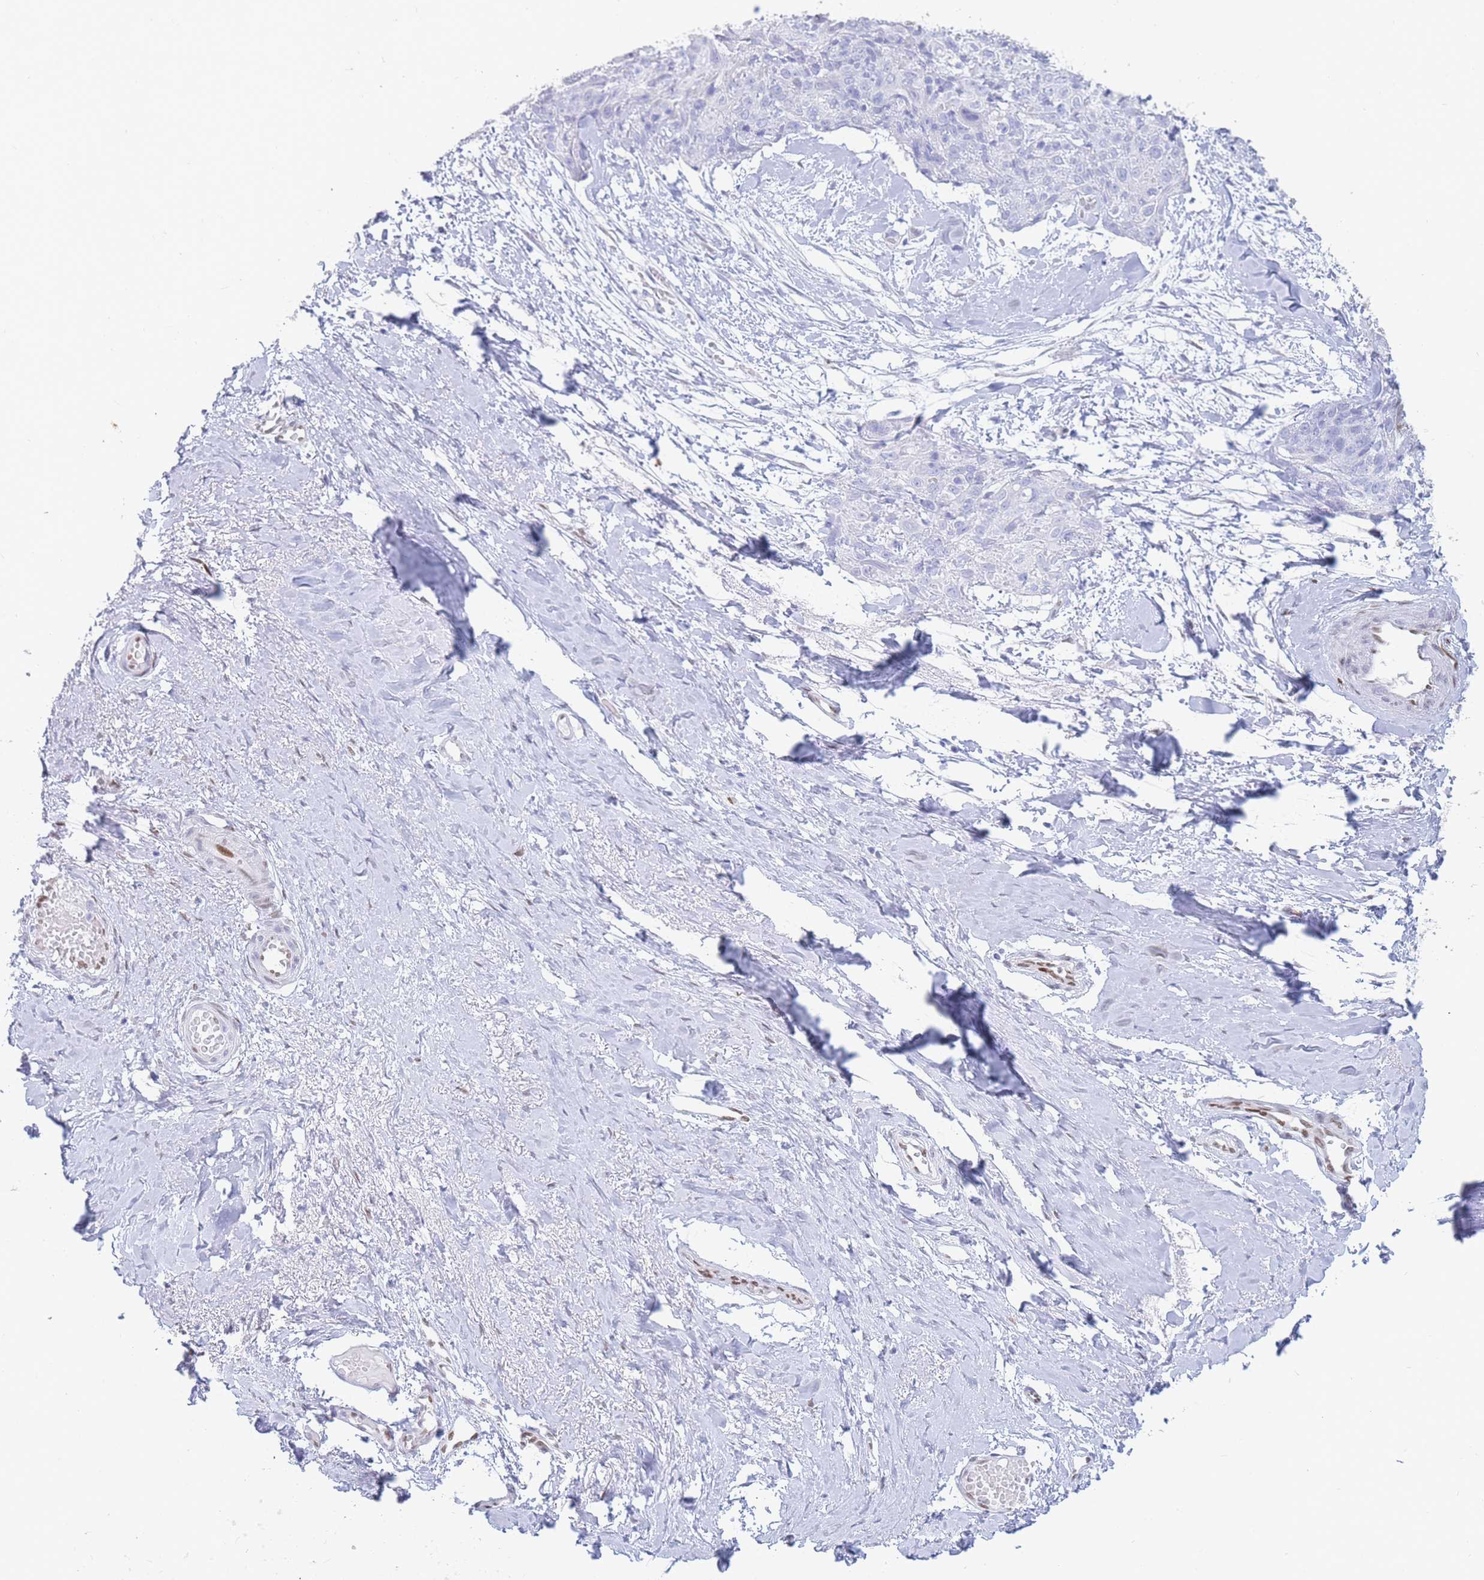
{"staining": {"intensity": "negative", "quantity": "none", "location": "none"}, "tissue": "skin cancer", "cell_type": "Tumor cells", "image_type": "cancer", "snomed": [{"axis": "morphology", "description": "Squamous cell carcinoma, NOS"}, {"axis": "topography", "description": "Skin"}, {"axis": "topography", "description": "Vulva"}], "caption": "Tumor cells are negative for protein expression in human skin cancer. Nuclei are stained in blue.", "gene": "PSMB5", "patient": {"sex": "female", "age": 85}}